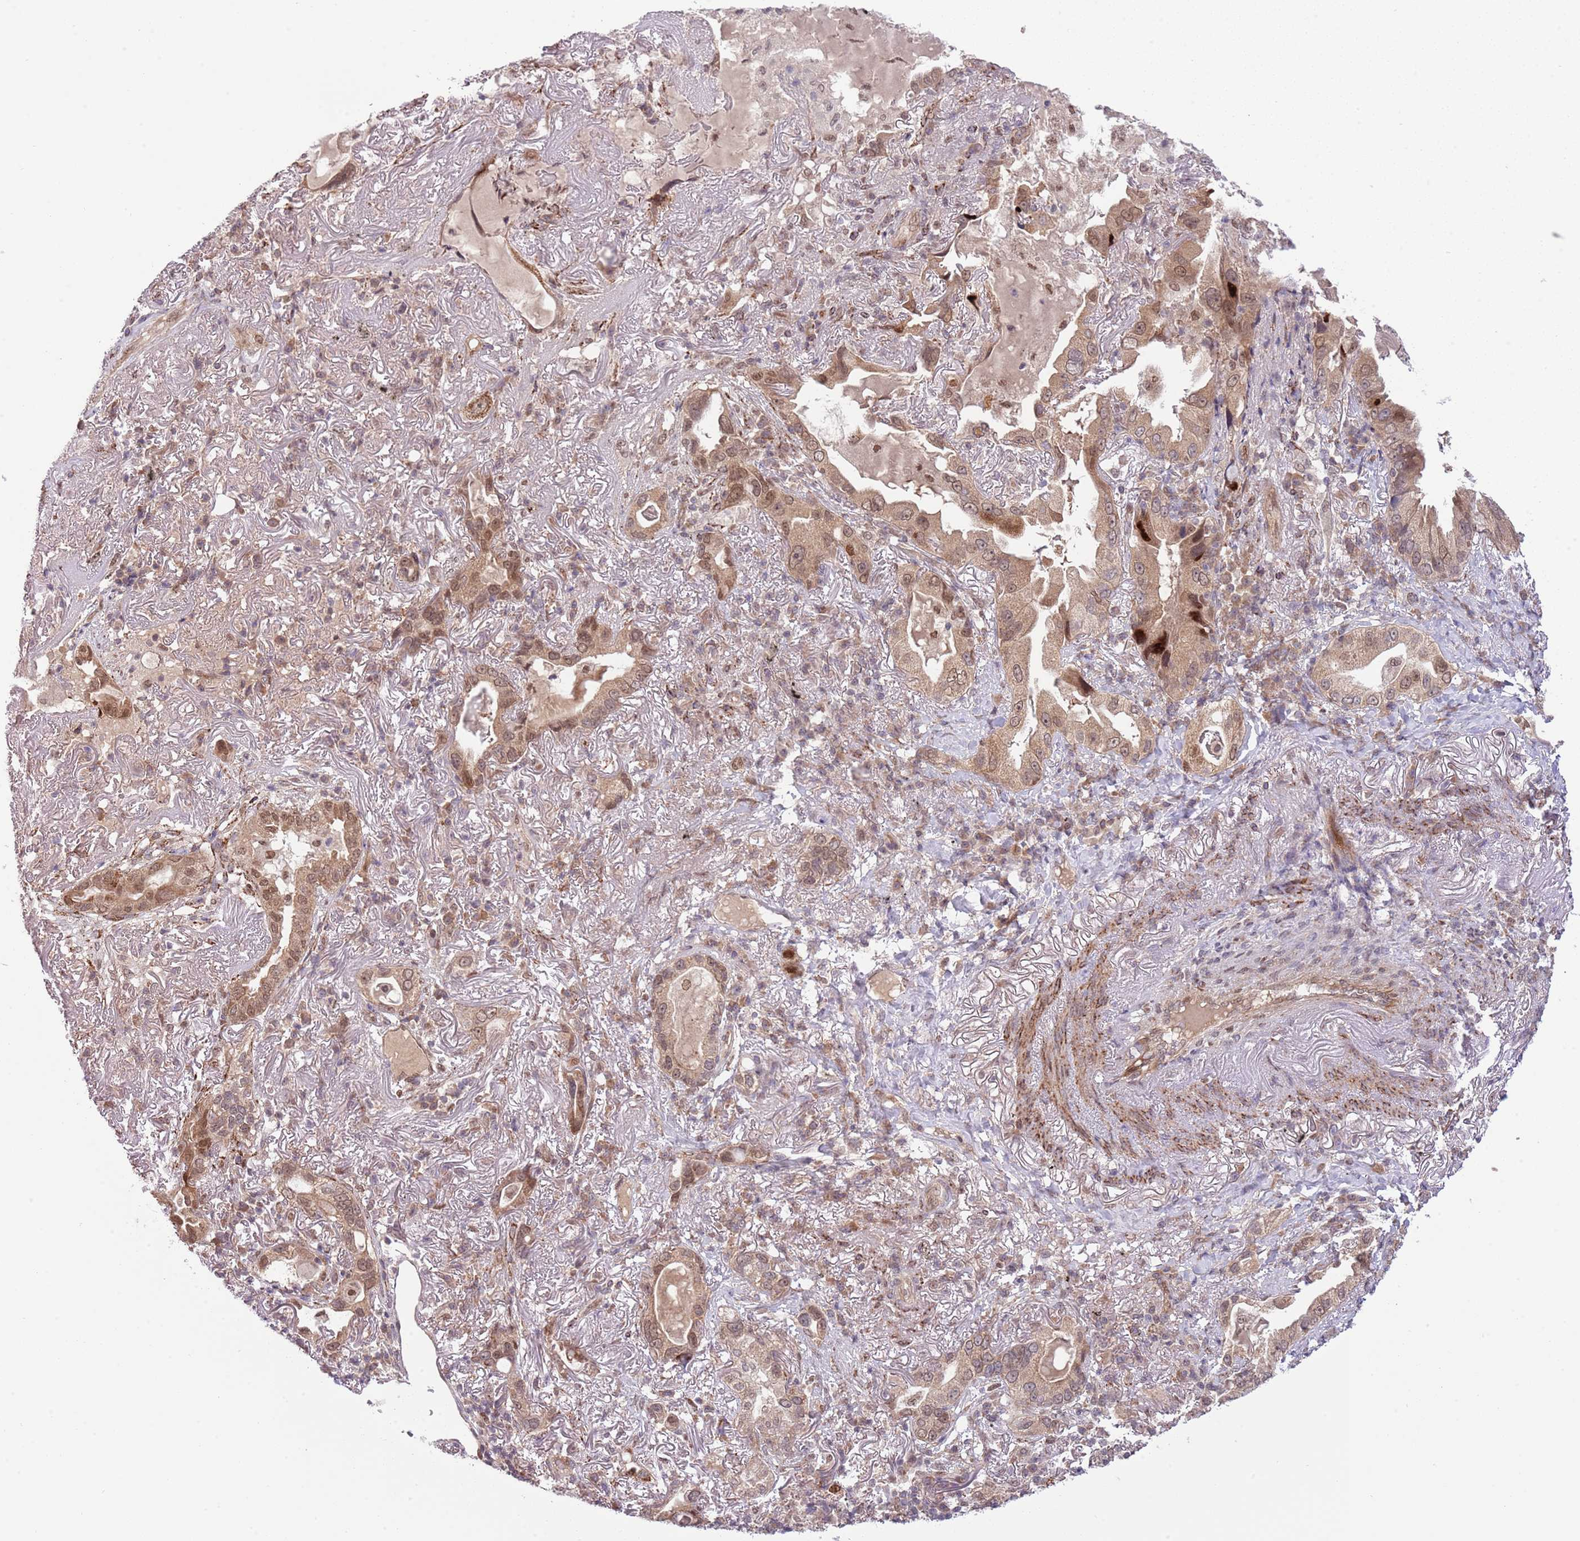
{"staining": {"intensity": "moderate", "quantity": ">75%", "location": "cytoplasmic/membranous,nuclear"}, "tissue": "lung cancer", "cell_type": "Tumor cells", "image_type": "cancer", "snomed": [{"axis": "morphology", "description": "Adenocarcinoma, NOS"}, {"axis": "topography", "description": "Lung"}], "caption": "Lung cancer (adenocarcinoma) stained for a protein demonstrates moderate cytoplasmic/membranous and nuclear positivity in tumor cells.", "gene": "CHD1", "patient": {"sex": "female", "age": 69}}